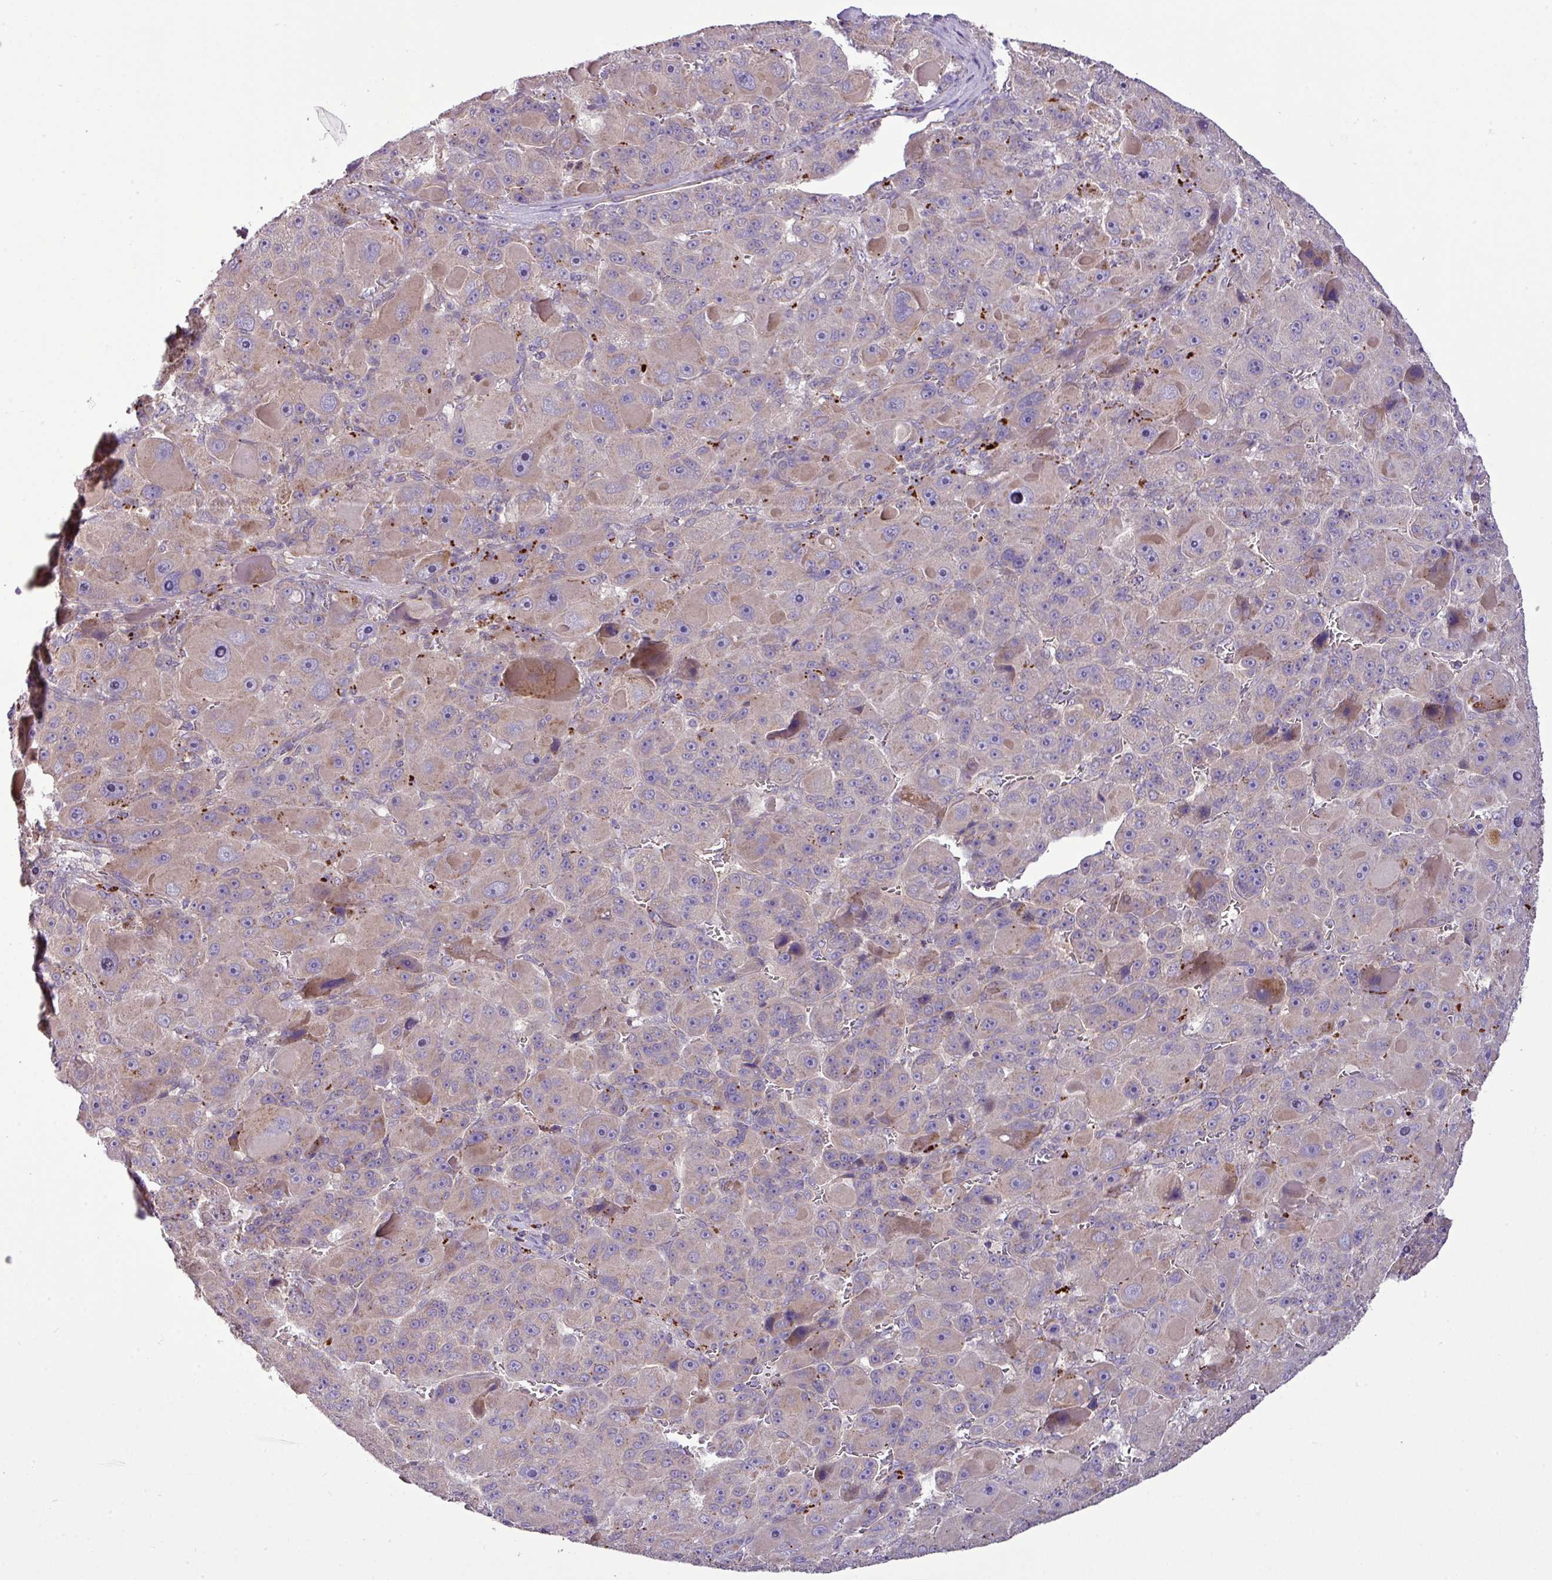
{"staining": {"intensity": "weak", "quantity": "<25%", "location": "cytoplasmic/membranous"}, "tissue": "liver cancer", "cell_type": "Tumor cells", "image_type": "cancer", "snomed": [{"axis": "morphology", "description": "Carcinoma, Hepatocellular, NOS"}, {"axis": "topography", "description": "Liver"}], "caption": "DAB immunohistochemical staining of human liver cancer (hepatocellular carcinoma) displays no significant expression in tumor cells.", "gene": "XIAP", "patient": {"sex": "male", "age": 76}}